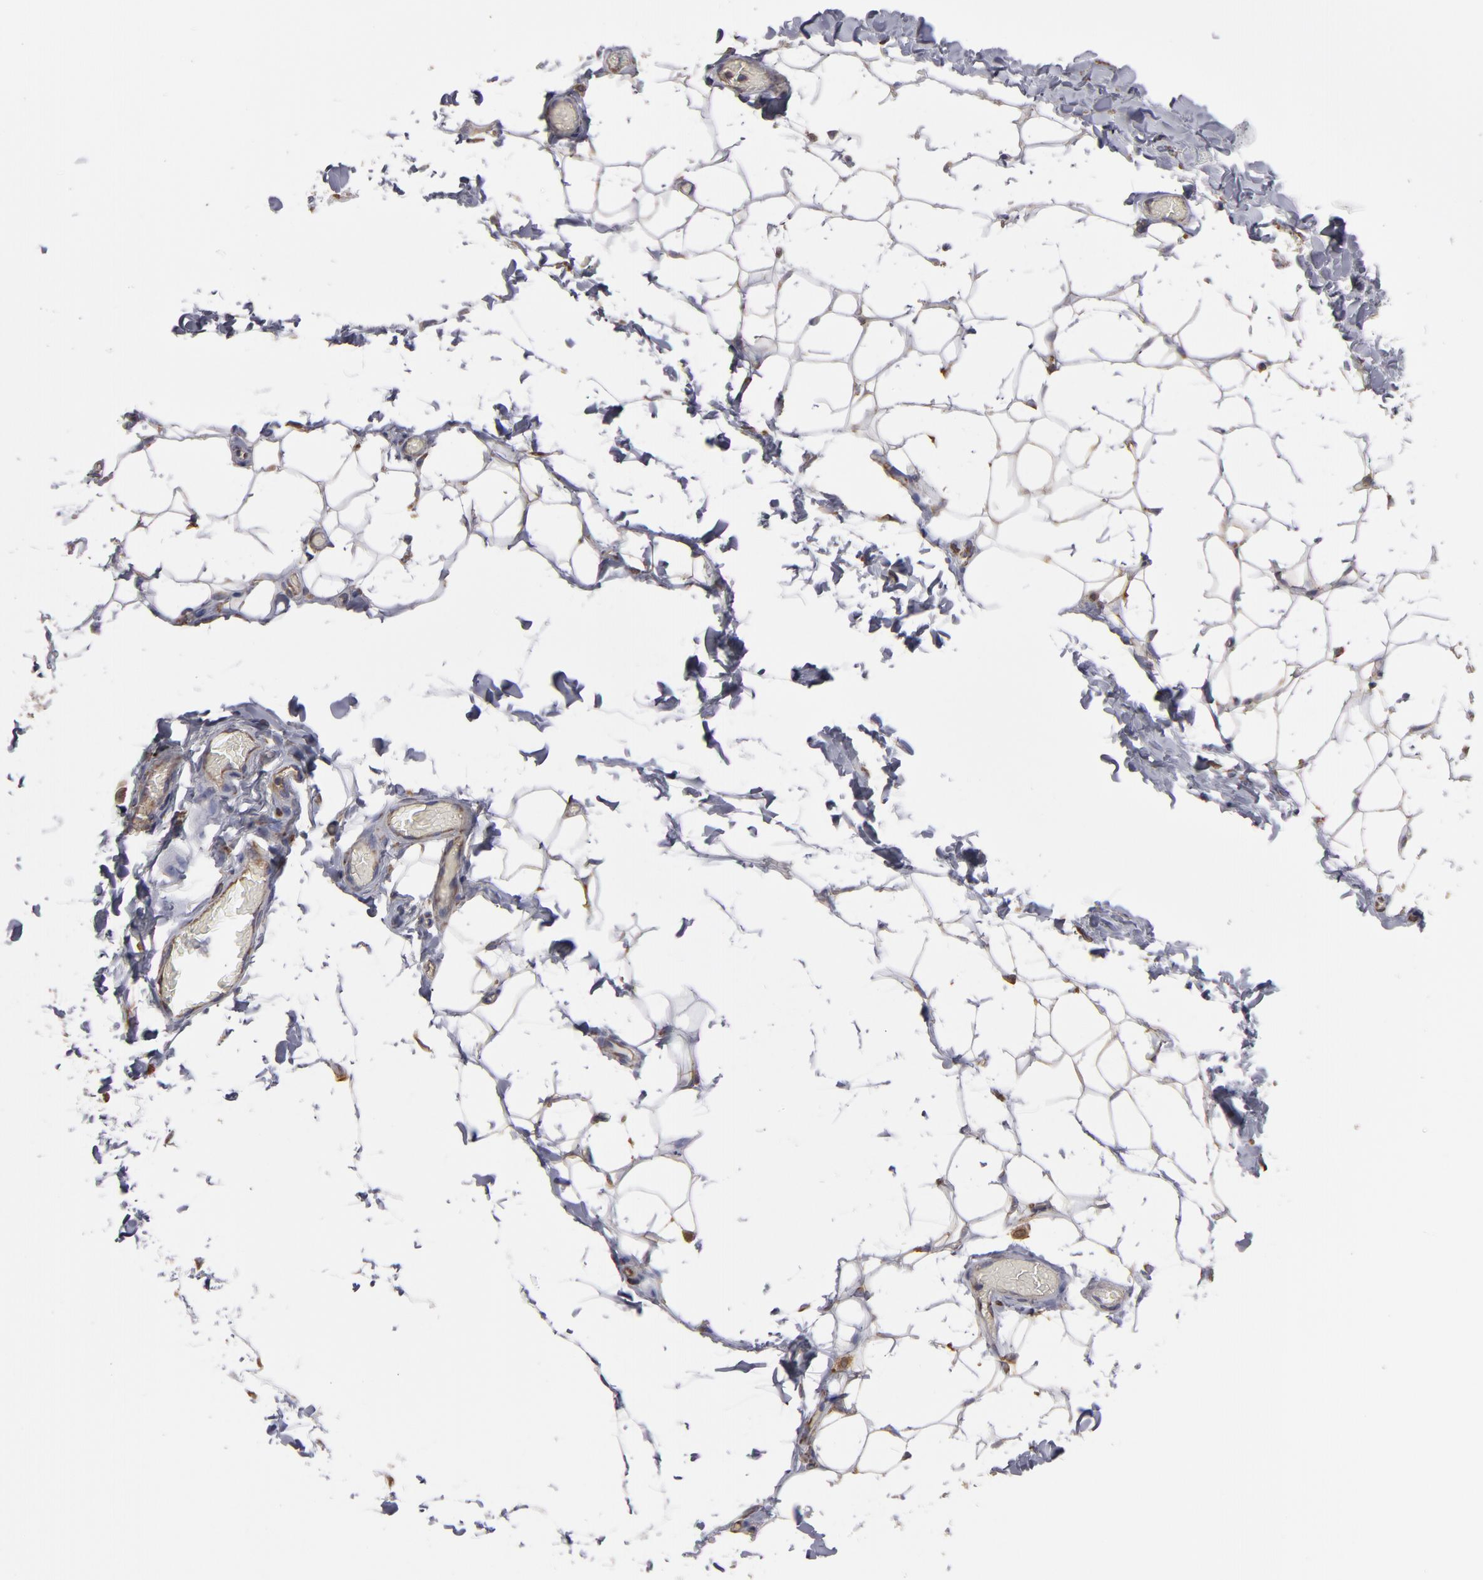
{"staining": {"intensity": "weak", "quantity": "25%-75%", "location": "cytoplasmic/membranous"}, "tissue": "adipose tissue", "cell_type": "Adipocytes", "image_type": "normal", "snomed": [{"axis": "morphology", "description": "Normal tissue, NOS"}, {"axis": "topography", "description": "Soft tissue"}], "caption": "Brown immunohistochemical staining in unremarkable human adipose tissue reveals weak cytoplasmic/membranous expression in about 25%-75% of adipocytes. (IHC, brightfield microscopy, high magnification).", "gene": "SND1", "patient": {"sex": "male", "age": 26}}